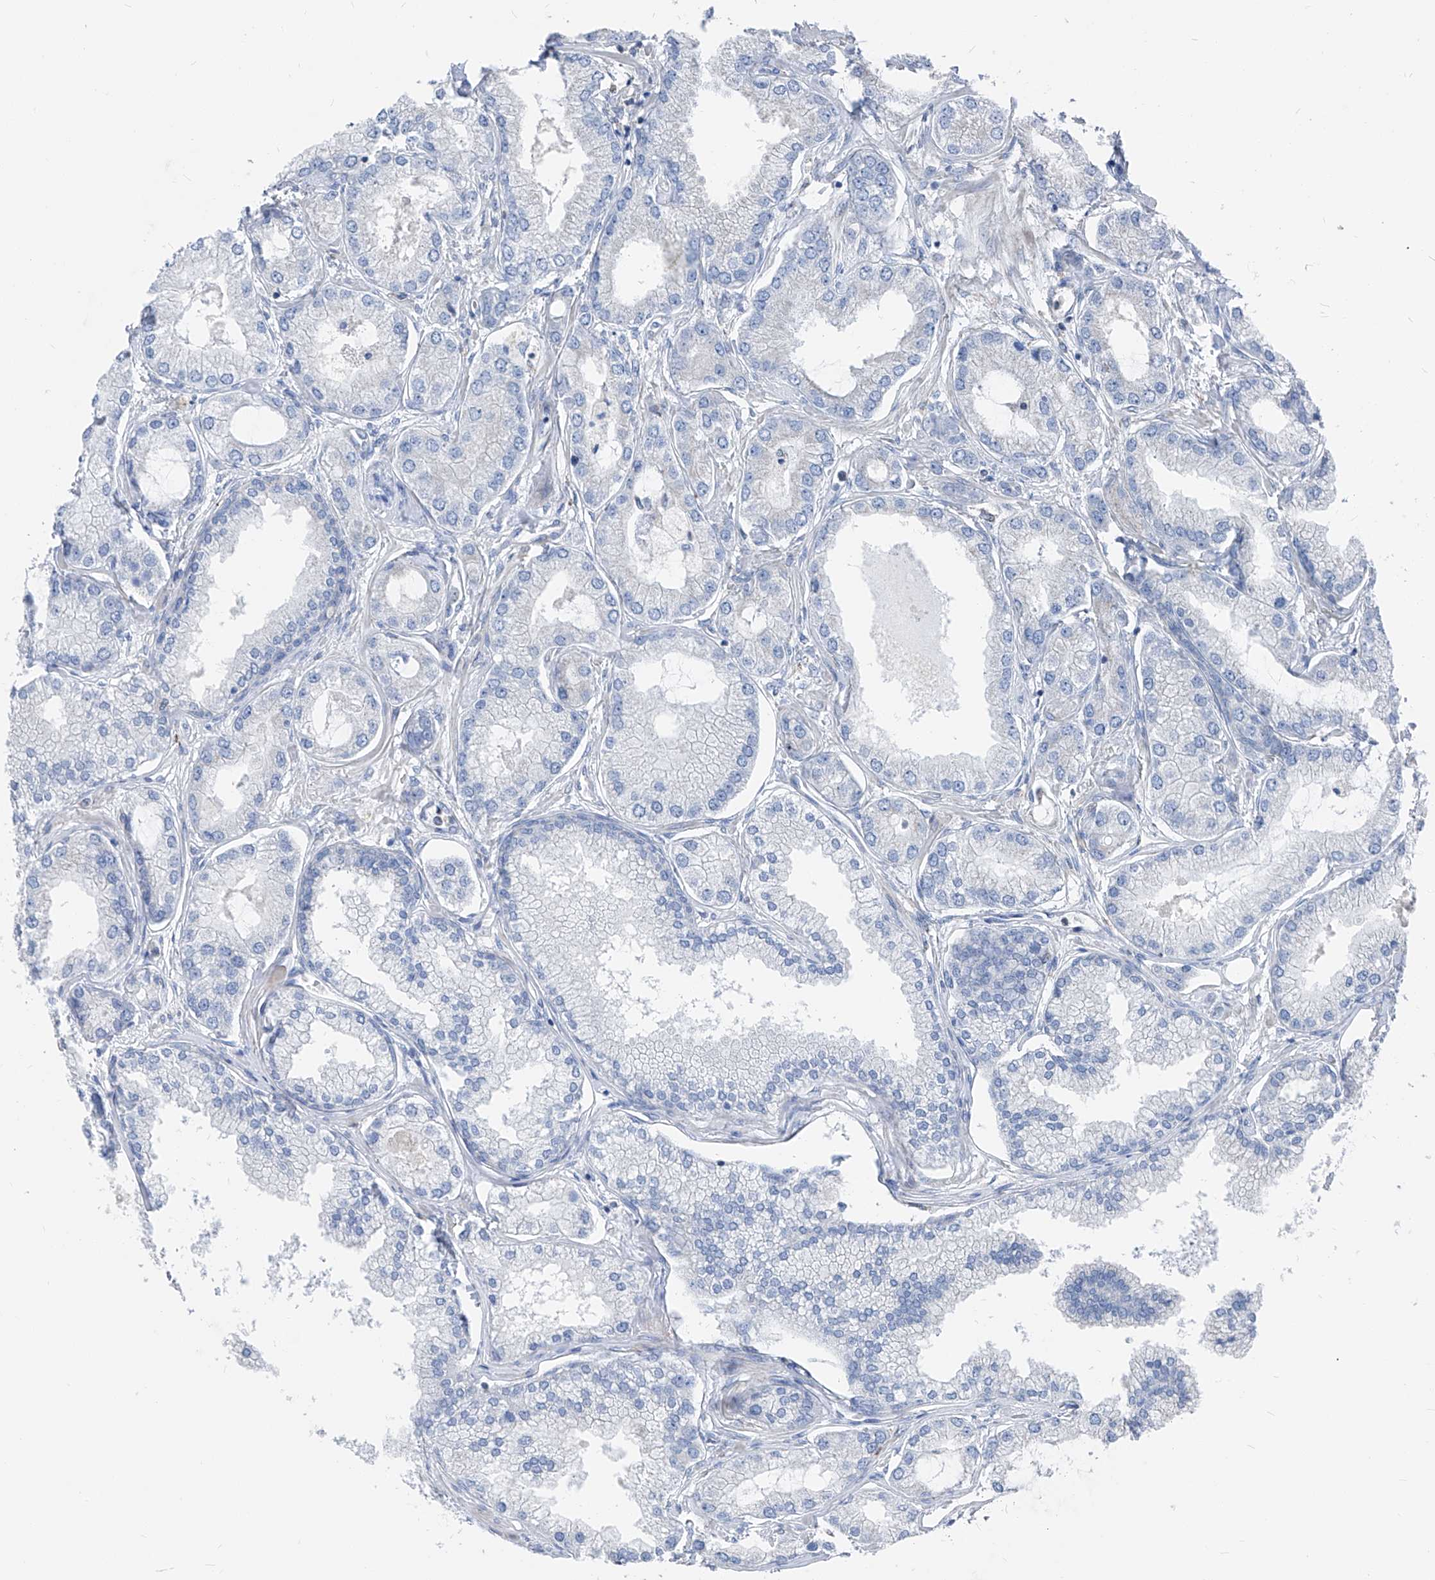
{"staining": {"intensity": "negative", "quantity": "none", "location": "none"}, "tissue": "prostate cancer", "cell_type": "Tumor cells", "image_type": "cancer", "snomed": [{"axis": "morphology", "description": "Adenocarcinoma, Low grade"}, {"axis": "topography", "description": "Prostate"}], "caption": "Prostate cancer (low-grade adenocarcinoma) stained for a protein using immunohistochemistry (IHC) exhibits no staining tumor cells.", "gene": "AGPS", "patient": {"sex": "male", "age": 62}}